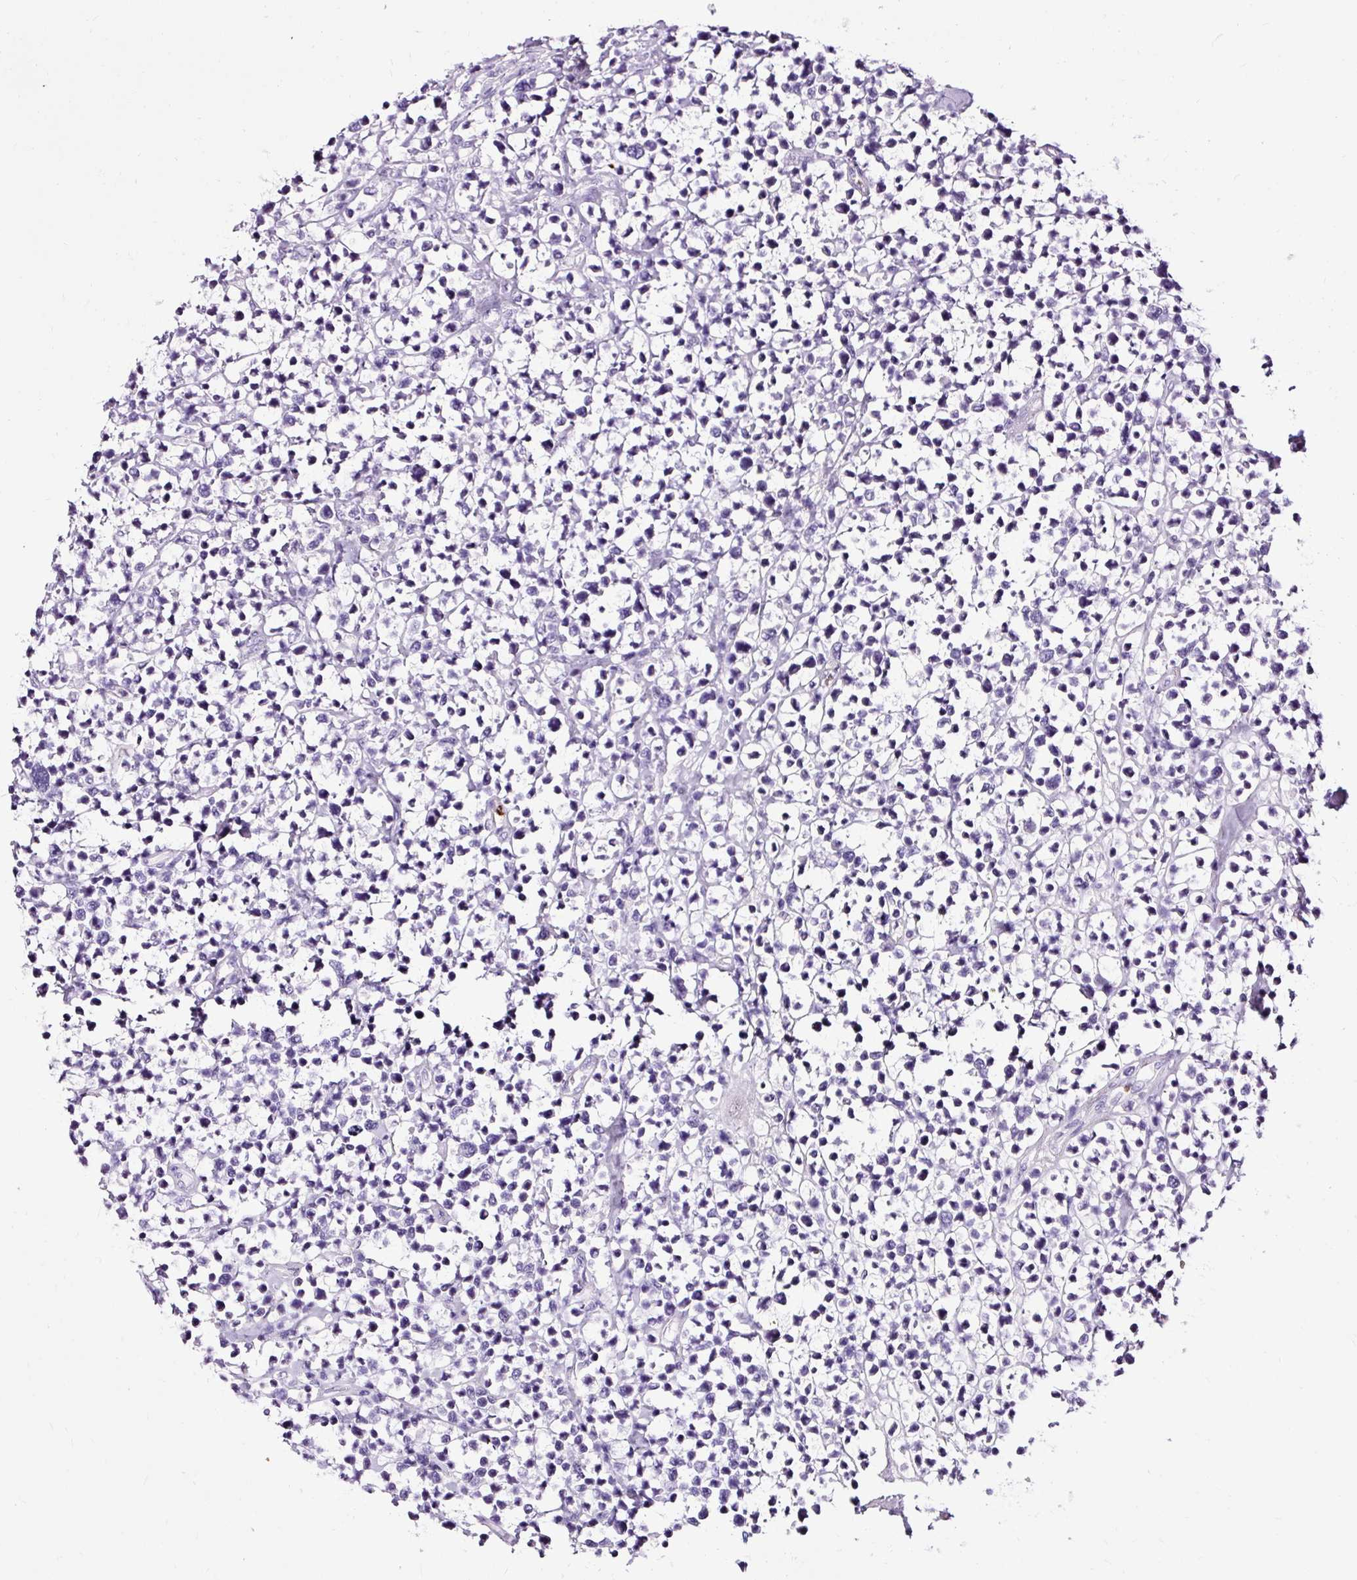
{"staining": {"intensity": "negative", "quantity": "none", "location": "none"}, "tissue": "lymphoma", "cell_type": "Tumor cells", "image_type": "cancer", "snomed": [{"axis": "morphology", "description": "Malignant lymphoma, non-Hodgkin's type, Low grade"}, {"axis": "topography", "description": "Lymph node"}], "caption": "Lymphoma stained for a protein using immunohistochemistry demonstrates no positivity tumor cells.", "gene": "SLC7A8", "patient": {"sex": "male", "age": 60}}